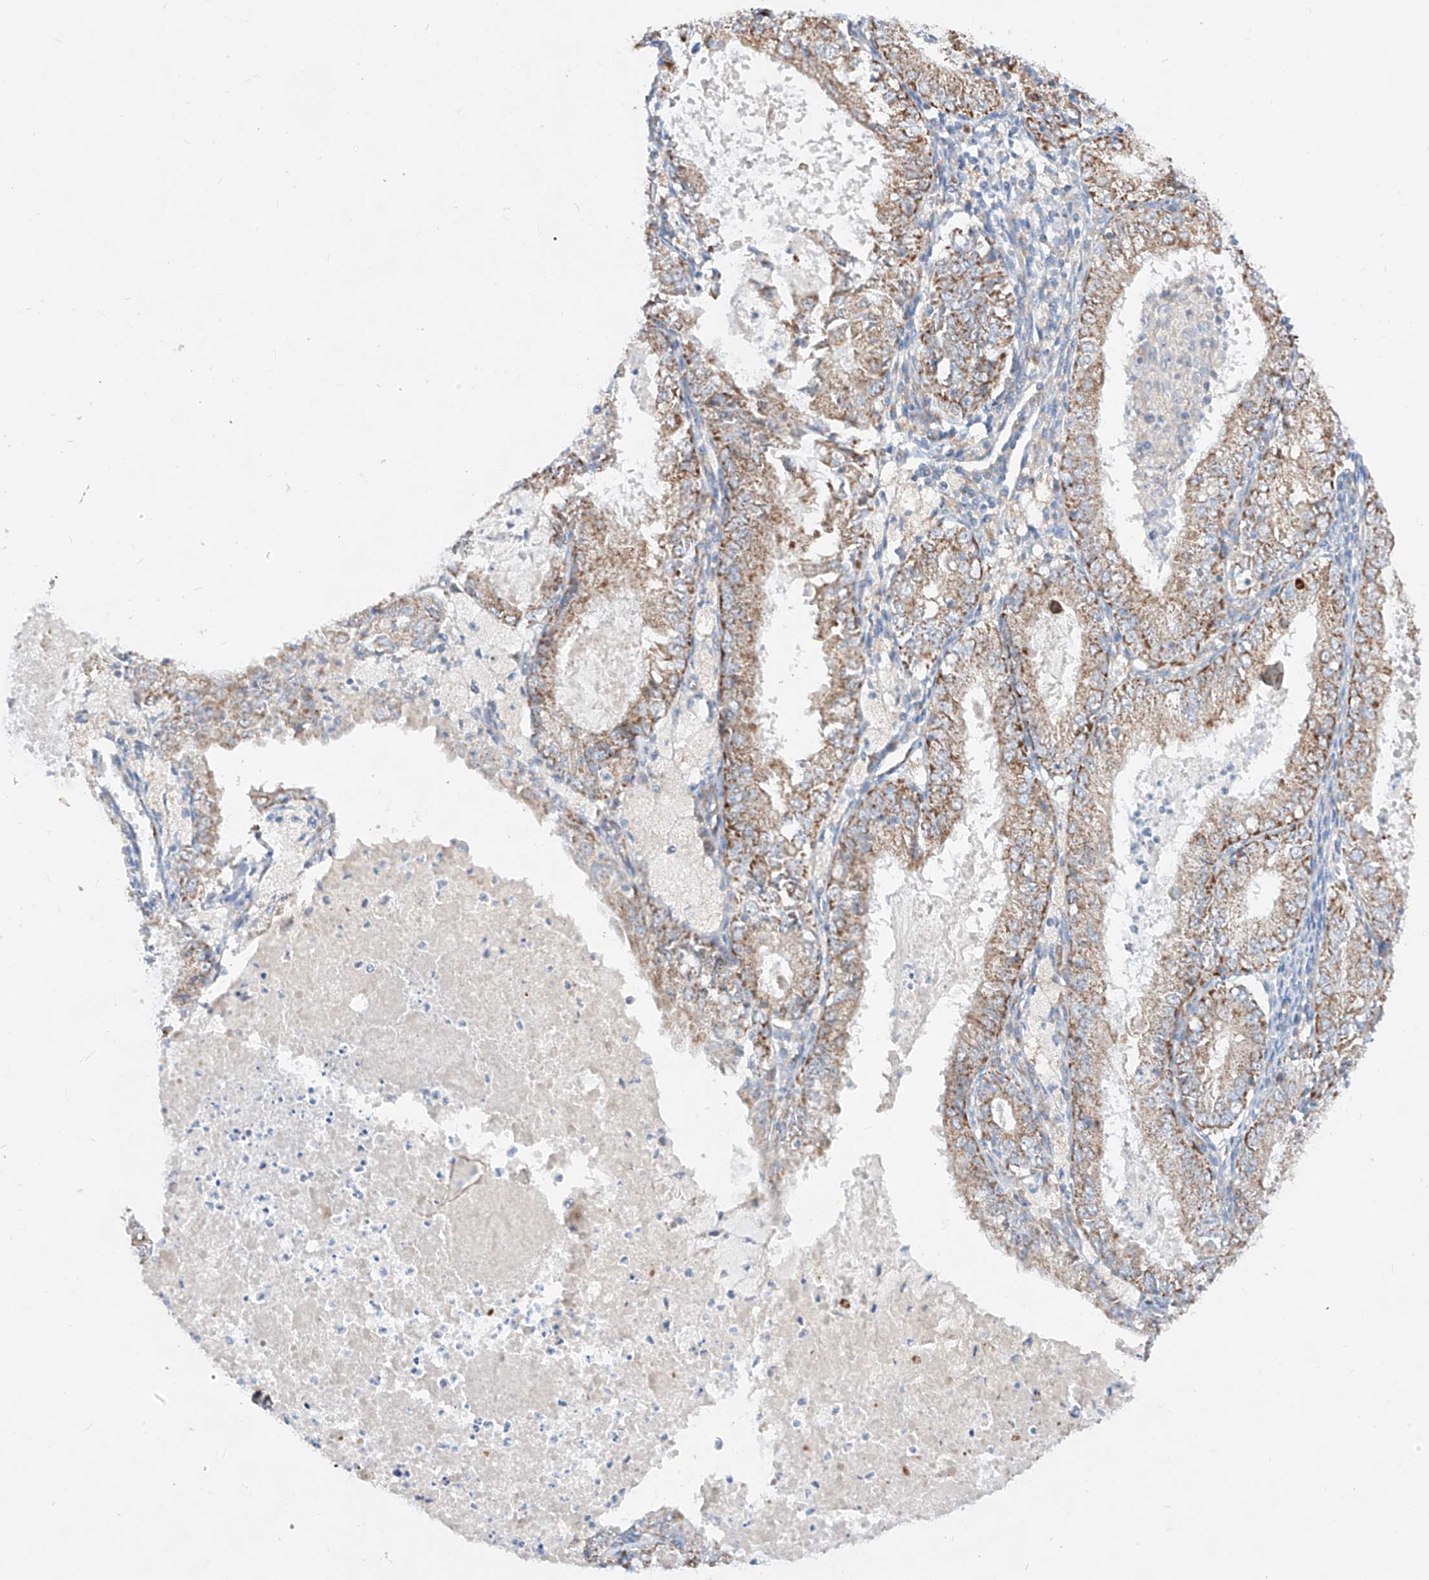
{"staining": {"intensity": "moderate", "quantity": ">75%", "location": "cytoplasmic/membranous"}, "tissue": "endometrial cancer", "cell_type": "Tumor cells", "image_type": "cancer", "snomed": [{"axis": "morphology", "description": "Adenocarcinoma, NOS"}, {"axis": "topography", "description": "Endometrium"}], "caption": "A high-resolution micrograph shows immunohistochemistry (IHC) staining of endometrial cancer, which displays moderate cytoplasmic/membranous staining in approximately >75% of tumor cells. Using DAB (3,3'-diaminobenzidine) (brown) and hematoxylin (blue) stains, captured at high magnification using brightfield microscopy.", "gene": "CST9", "patient": {"sex": "female", "age": 57}}